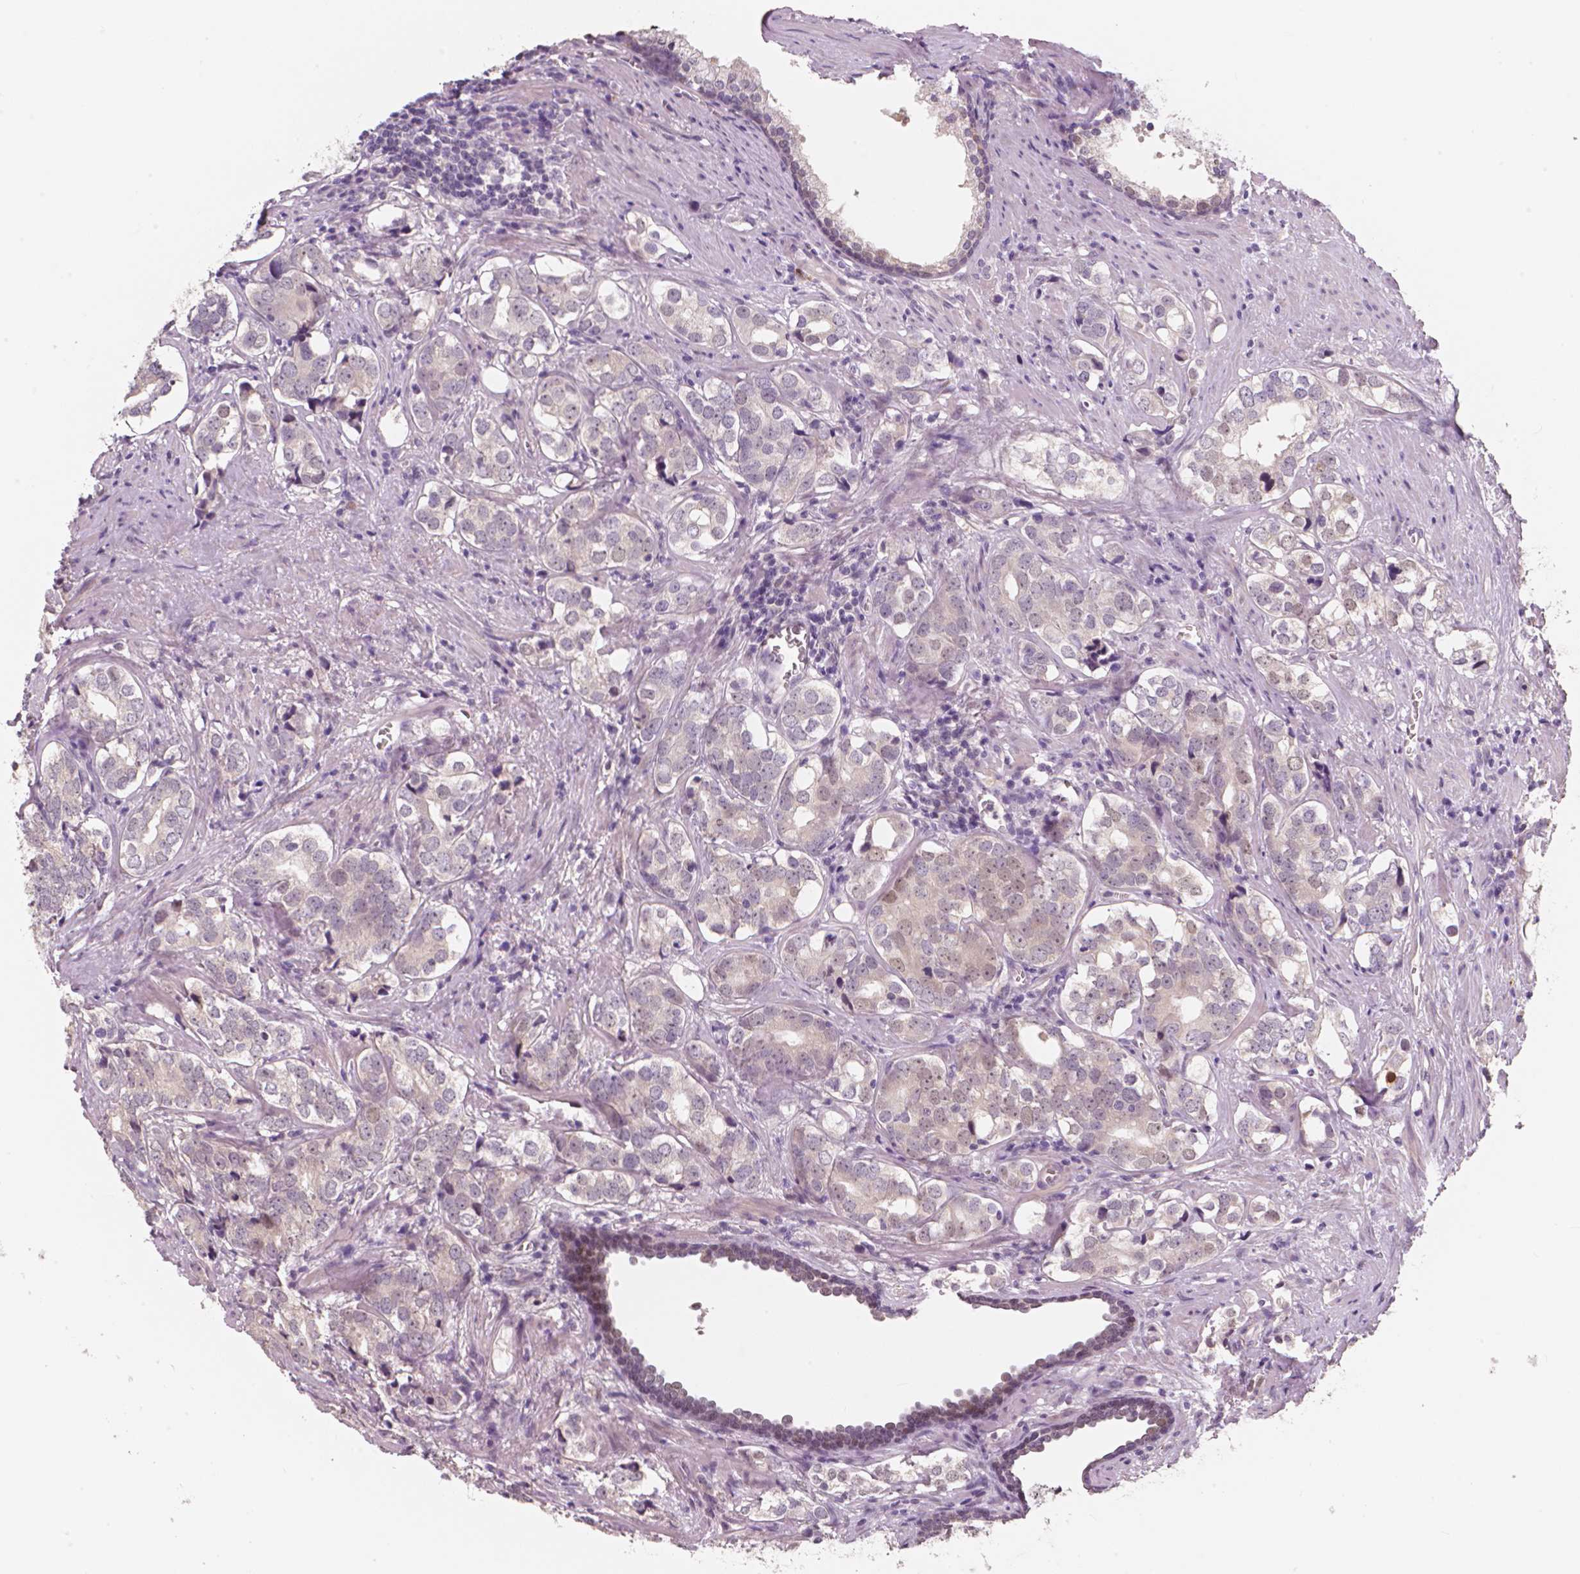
{"staining": {"intensity": "negative", "quantity": "none", "location": "none"}, "tissue": "prostate cancer", "cell_type": "Tumor cells", "image_type": "cancer", "snomed": [{"axis": "morphology", "description": "Adenocarcinoma, NOS"}, {"axis": "topography", "description": "Prostate and seminal vesicle, NOS"}], "caption": "IHC image of prostate cancer (adenocarcinoma) stained for a protein (brown), which shows no expression in tumor cells.", "gene": "RNASE7", "patient": {"sex": "male", "age": 63}}